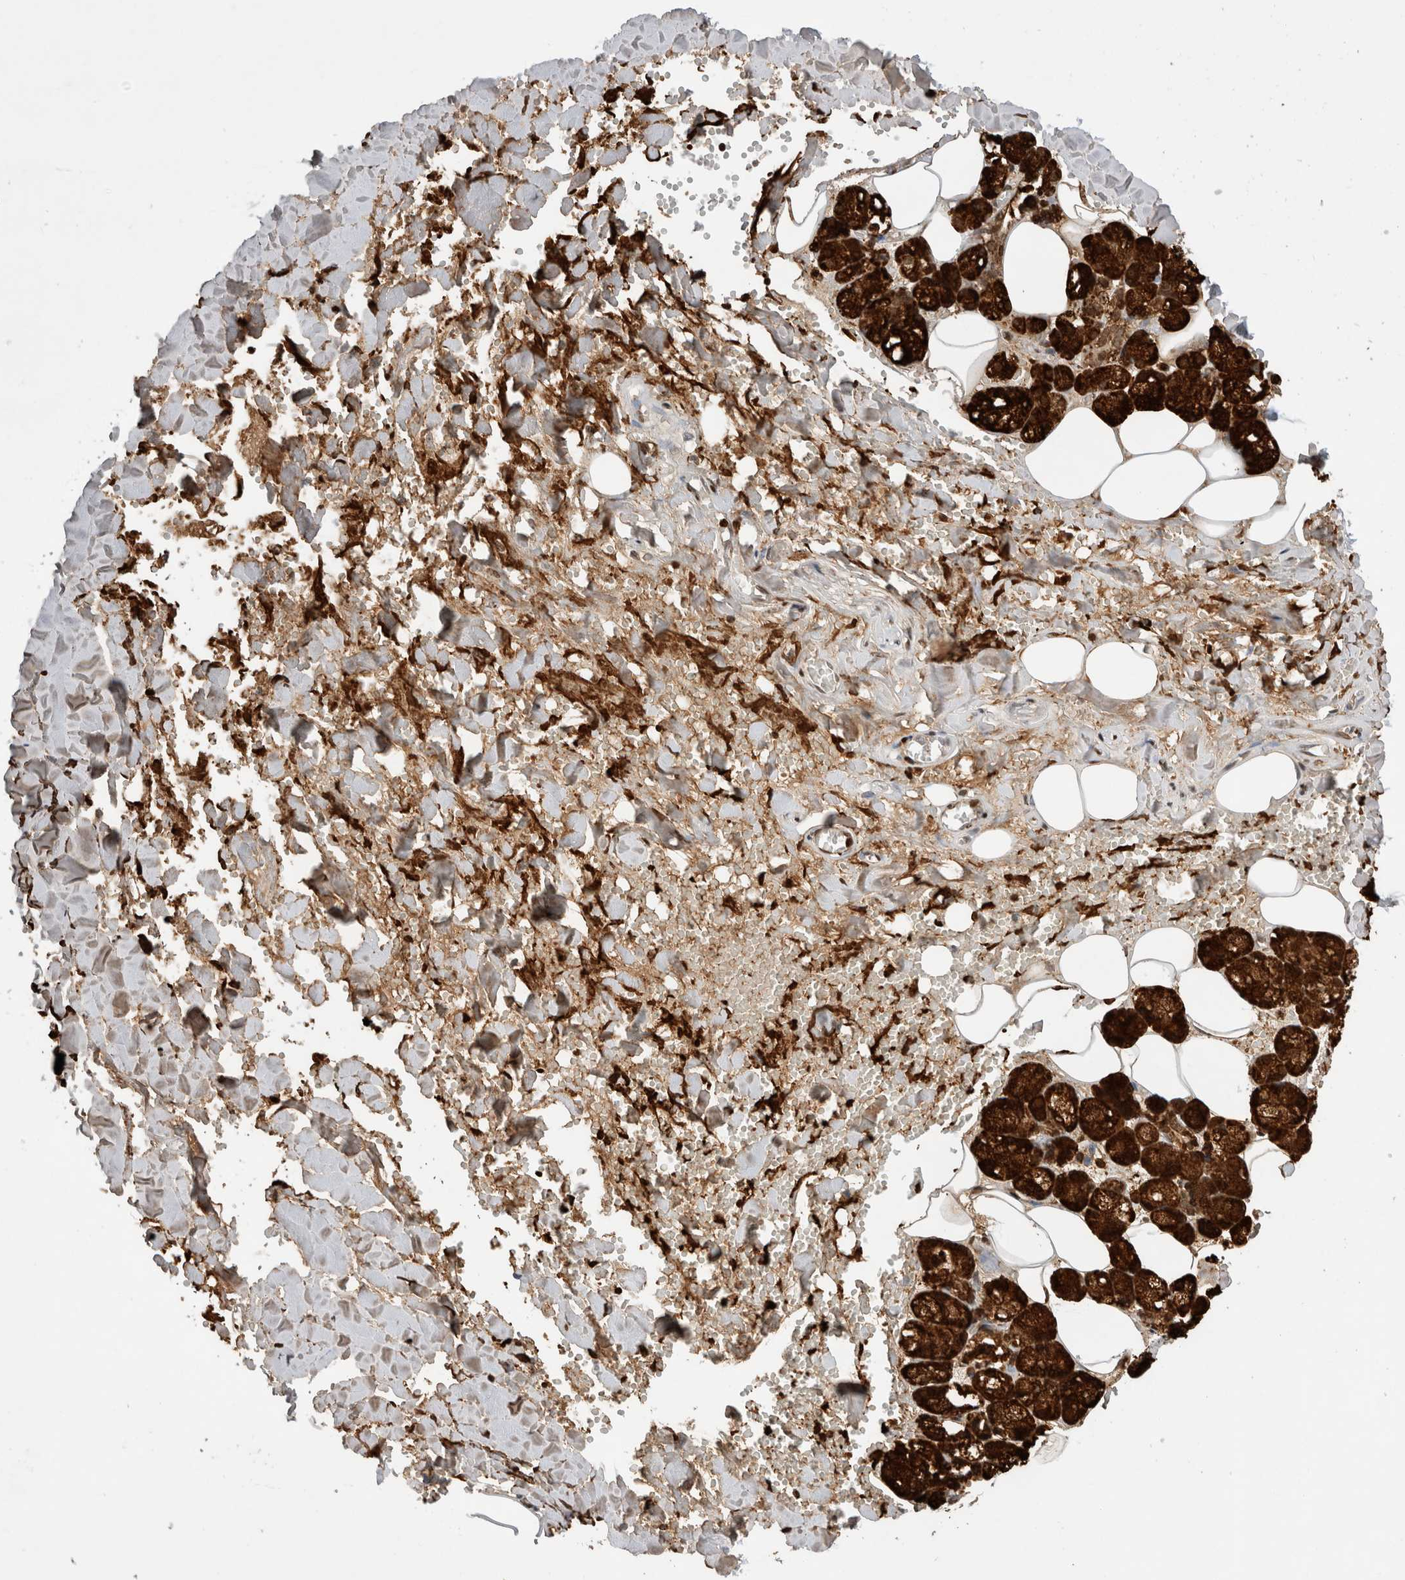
{"staining": {"intensity": "strong", "quantity": "25%-75%", "location": "cytoplasmic/membranous"}, "tissue": "salivary gland", "cell_type": "Glandular cells", "image_type": "normal", "snomed": [{"axis": "morphology", "description": "Normal tissue, NOS"}, {"axis": "topography", "description": "Salivary gland"}], "caption": "IHC image of normal salivary gland: salivary gland stained using IHC reveals high levels of strong protein expression localized specifically in the cytoplasmic/membranous of glandular cells, appearing as a cytoplasmic/membranous brown color.", "gene": "WIPF2", "patient": {"sex": "male", "age": 62}}